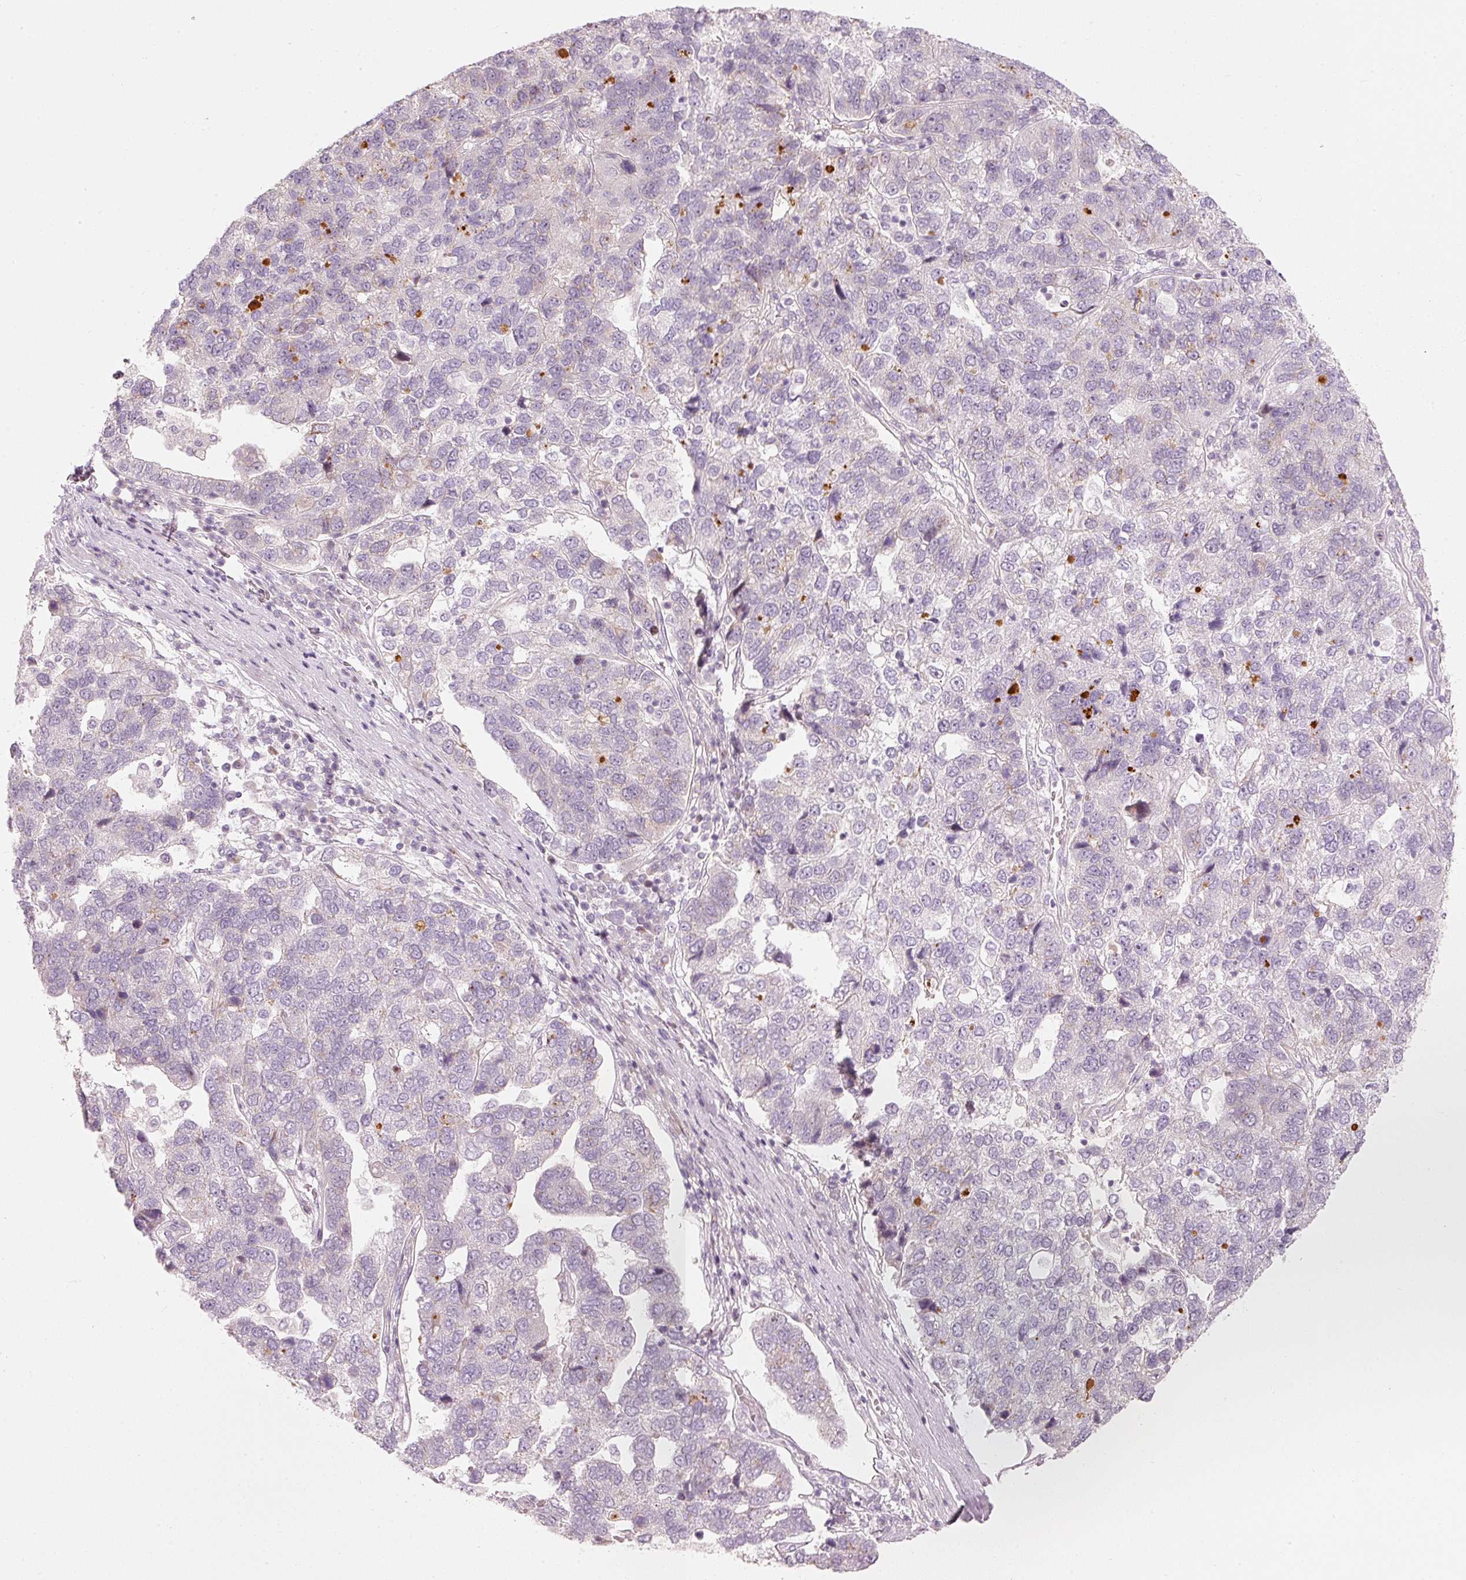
{"staining": {"intensity": "negative", "quantity": "none", "location": "none"}, "tissue": "pancreatic cancer", "cell_type": "Tumor cells", "image_type": "cancer", "snomed": [{"axis": "morphology", "description": "Adenocarcinoma, NOS"}, {"axis": "topography", "description": "Pancreas"}], "caption": "Immunohistochemistry photomicrograph of neoplastic tissue: pancreatic cancer stained with DAB (3,3'-diaminobenzidine) shows no significant protein staining in tumor cells.", "gene": "SLC20A1", "patient": {"sex": "female", "age": 61}}